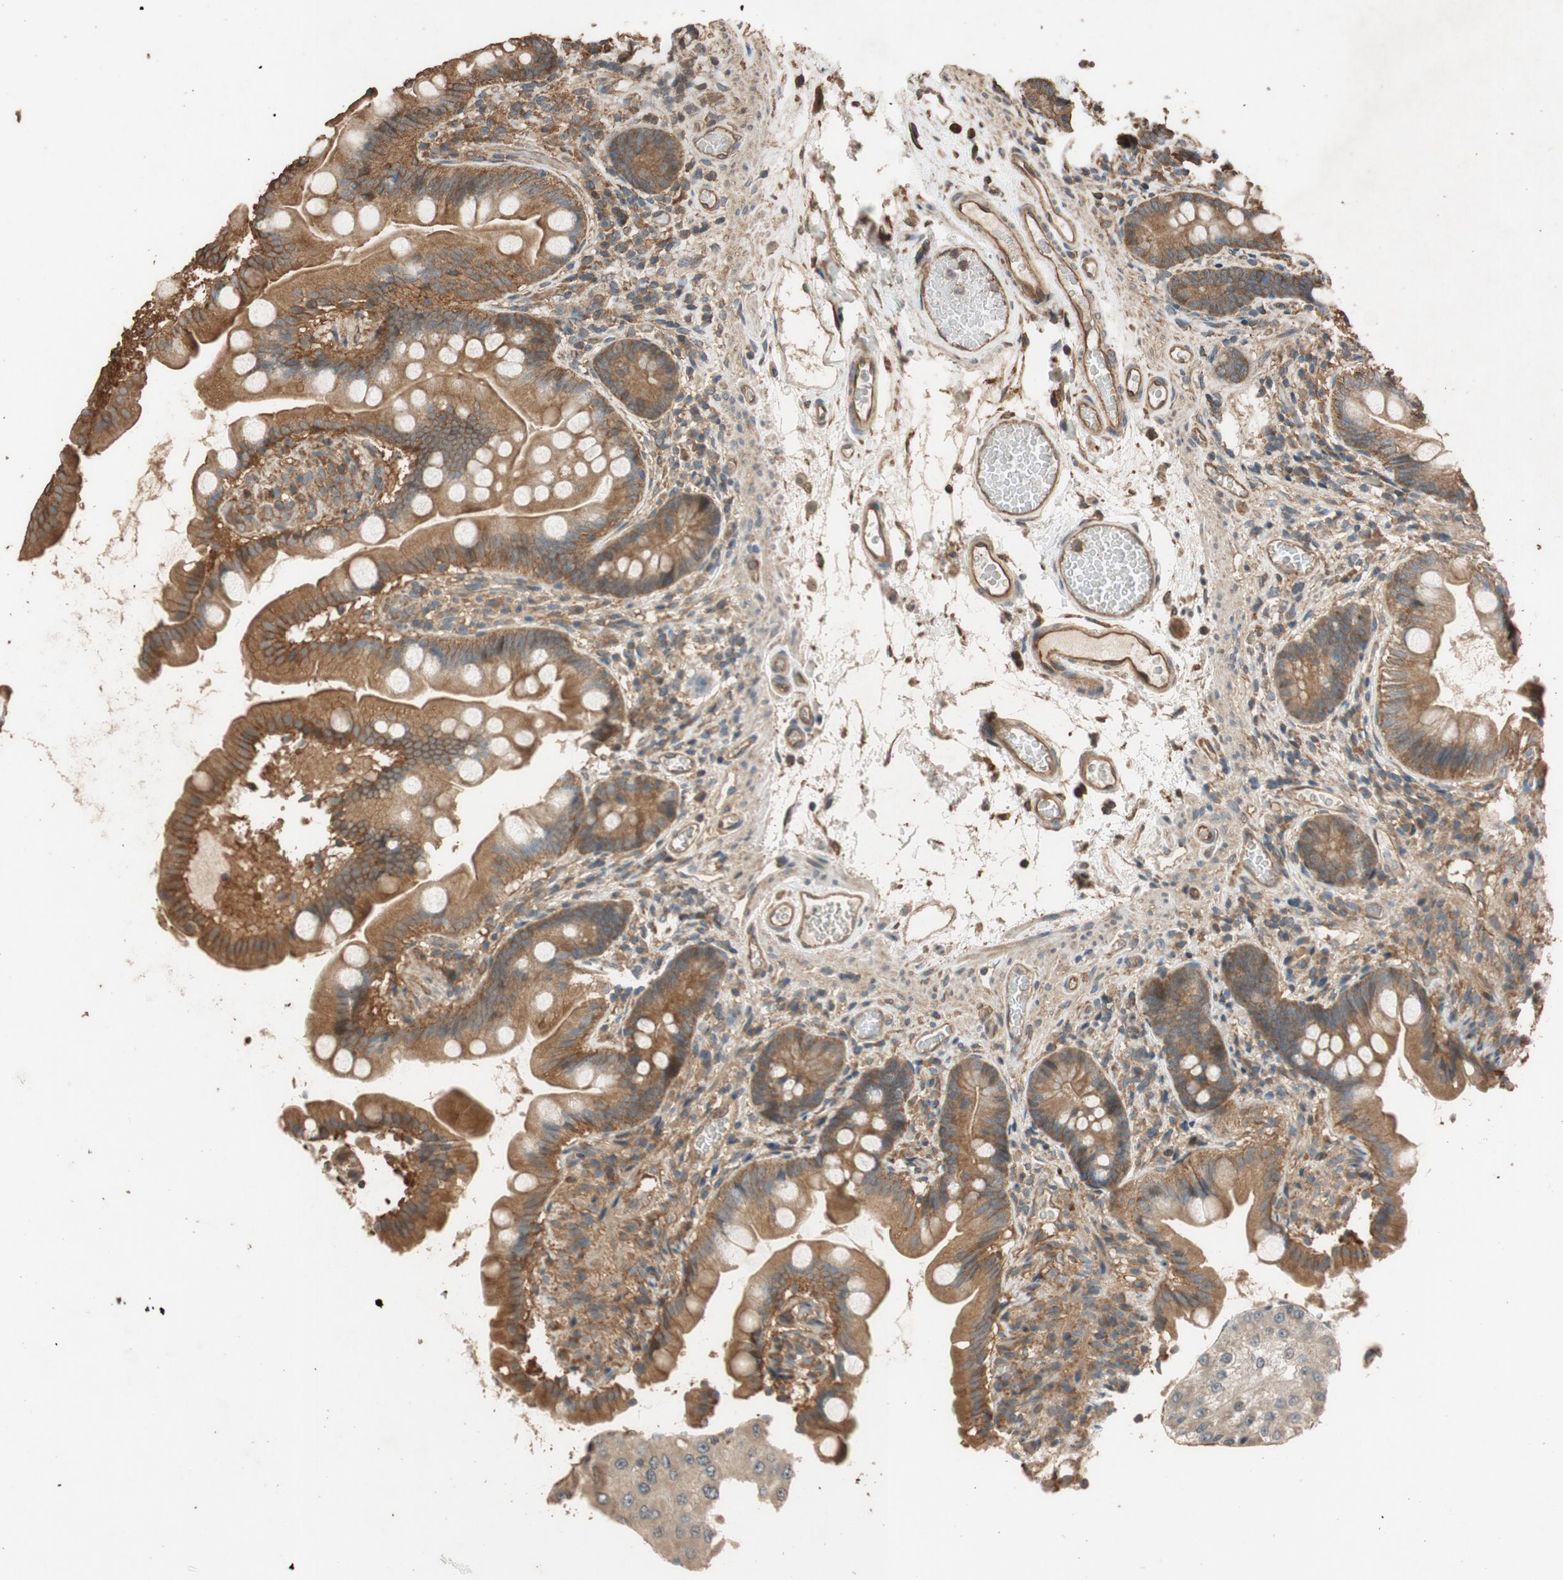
{"staining": {"intensity": "moderate", "quantity": ">75%", "location": "cytoplasmic/membranous"}, "tissue": "small intestine", "cell_type": "Glandular cells", "image_type": "normal", "snomed": [{"axis": "morphology", "description": "Normal tissue, NOS"}, {"axis": "topography", "description": "Small intestine"}], "caption": "Small intestine stained with a brown dye exhibits moderate cytoplasmic/membranous positive staining in about >75% of glandular cells.", "gene": "MST1R", "patient": {"sex": "female", "age": 56}}